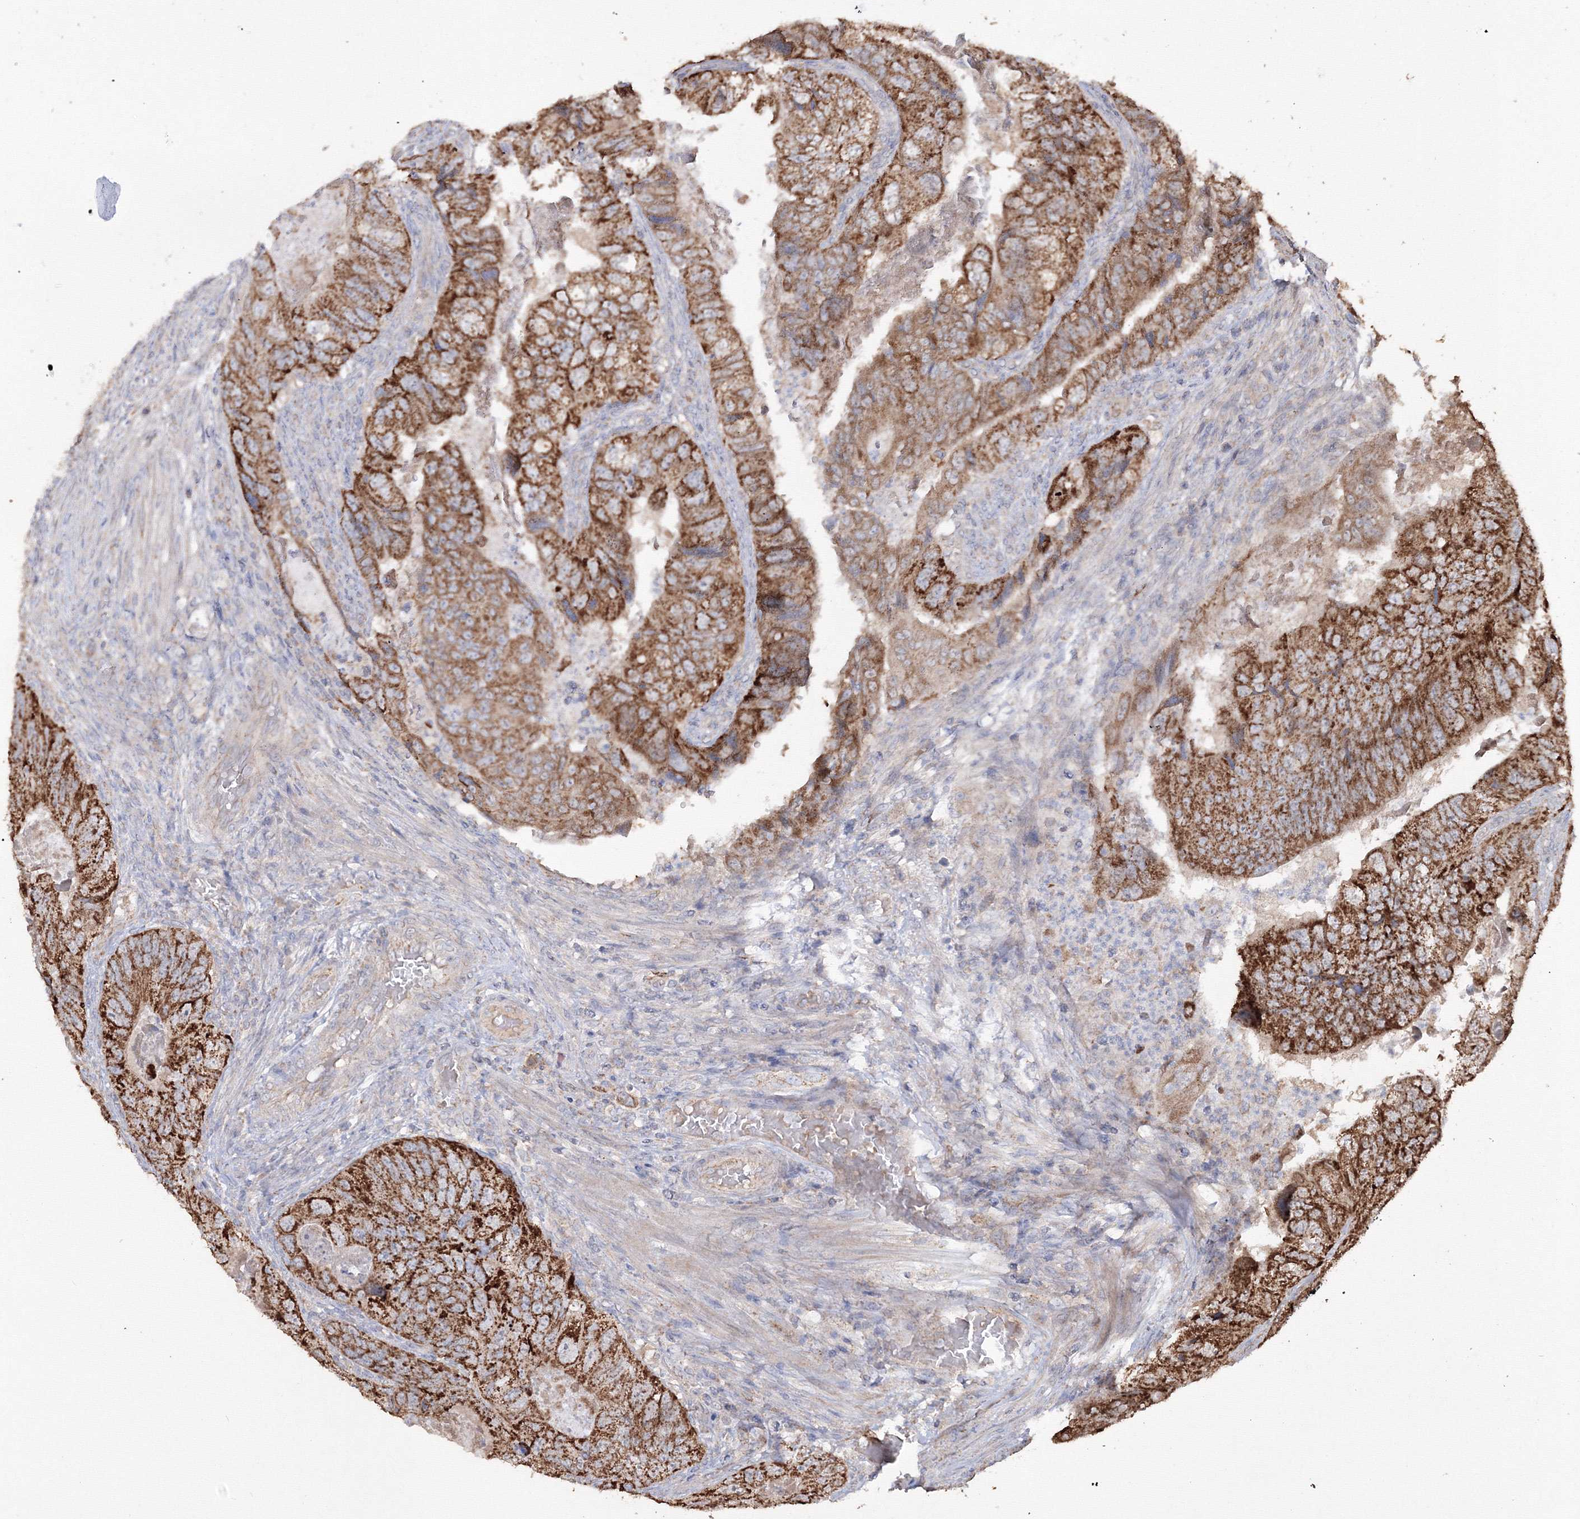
{"staining": {"intensity": "moderate", "quantity": ">75%", "location": "cytoplasmic/membranous"}, "tissue": "colorectal cancer", "cell_type": "Tumor cells", "image_type": "cancer", "snomed": [{"axis": "morphology", "description": "Adenocarcinoma, NOS"}, {"axis": "topography", "description": "Rectum"}], "caption": "Protein staining of colorectal cancer tissue demonstrates moderate cytoplasmic/membranous staining in approximately >75% of tumor cells.", "gene": "GRSF1", "patient": {"sex": "male", "age": 63}}